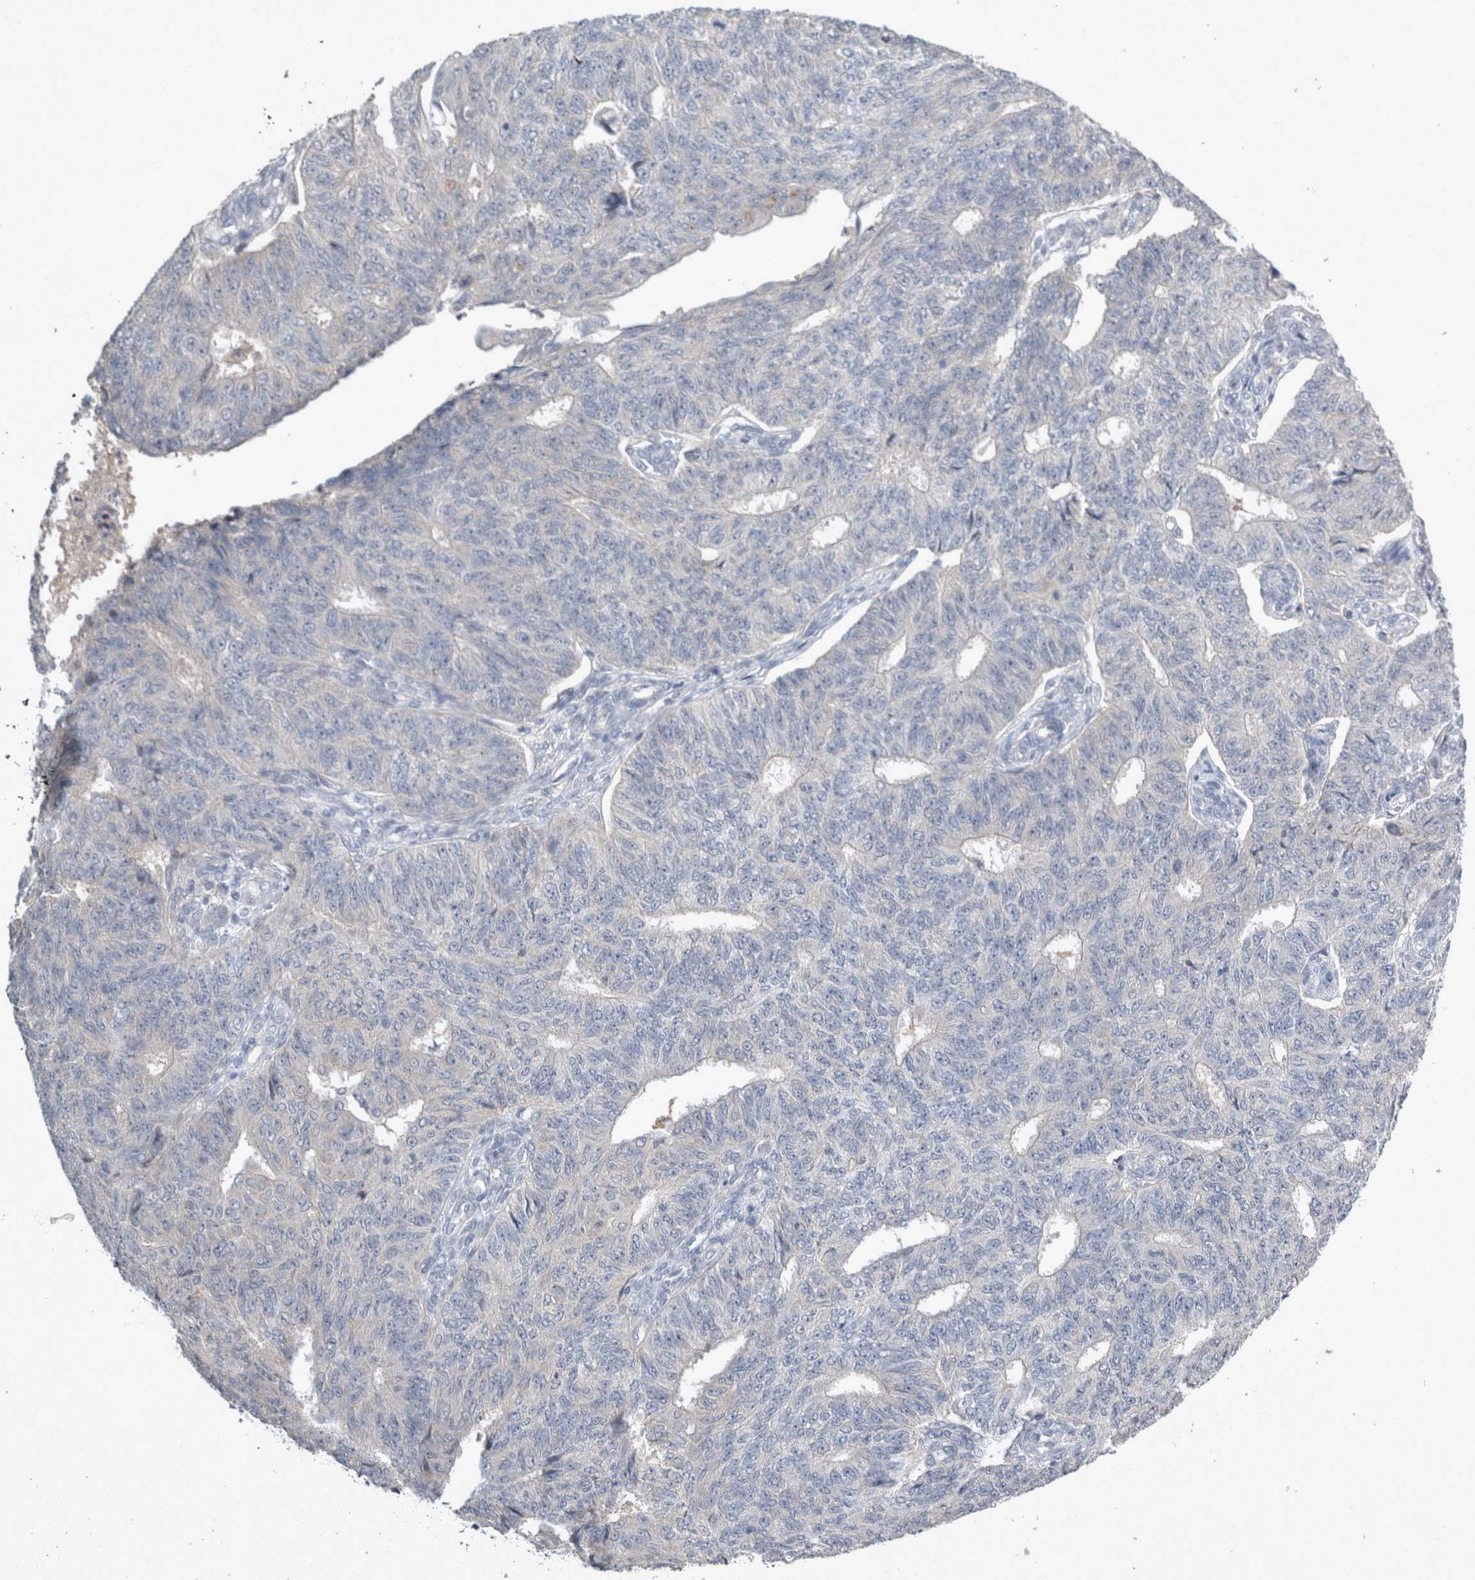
{"staining": {"intensity": "negative", "quantity": "none", "location": "none"}, "tissue": "endometrial cancer", "cell_type": "Tumor cells", "image_type": "cancer", "snomed": [{"axis": "morphology", "description": "Adenocarcinoma, NOS"}, {"axis": "topography", "description": "Endometrium"}], "caption": "Immunohistochemistry (IHC) of endometrial cancer (adenocarcinoma) exhibits no expression in tumor cells. The staining was performed using DAB (3,3'-diaminobenzidine) to visualize the protein expression in brown, while the nuclei were stained in blue with hematoxylin (Magnification: 20x).", "gene": "SLC22A11", "patient": {"sex": "female", "age": 32}}